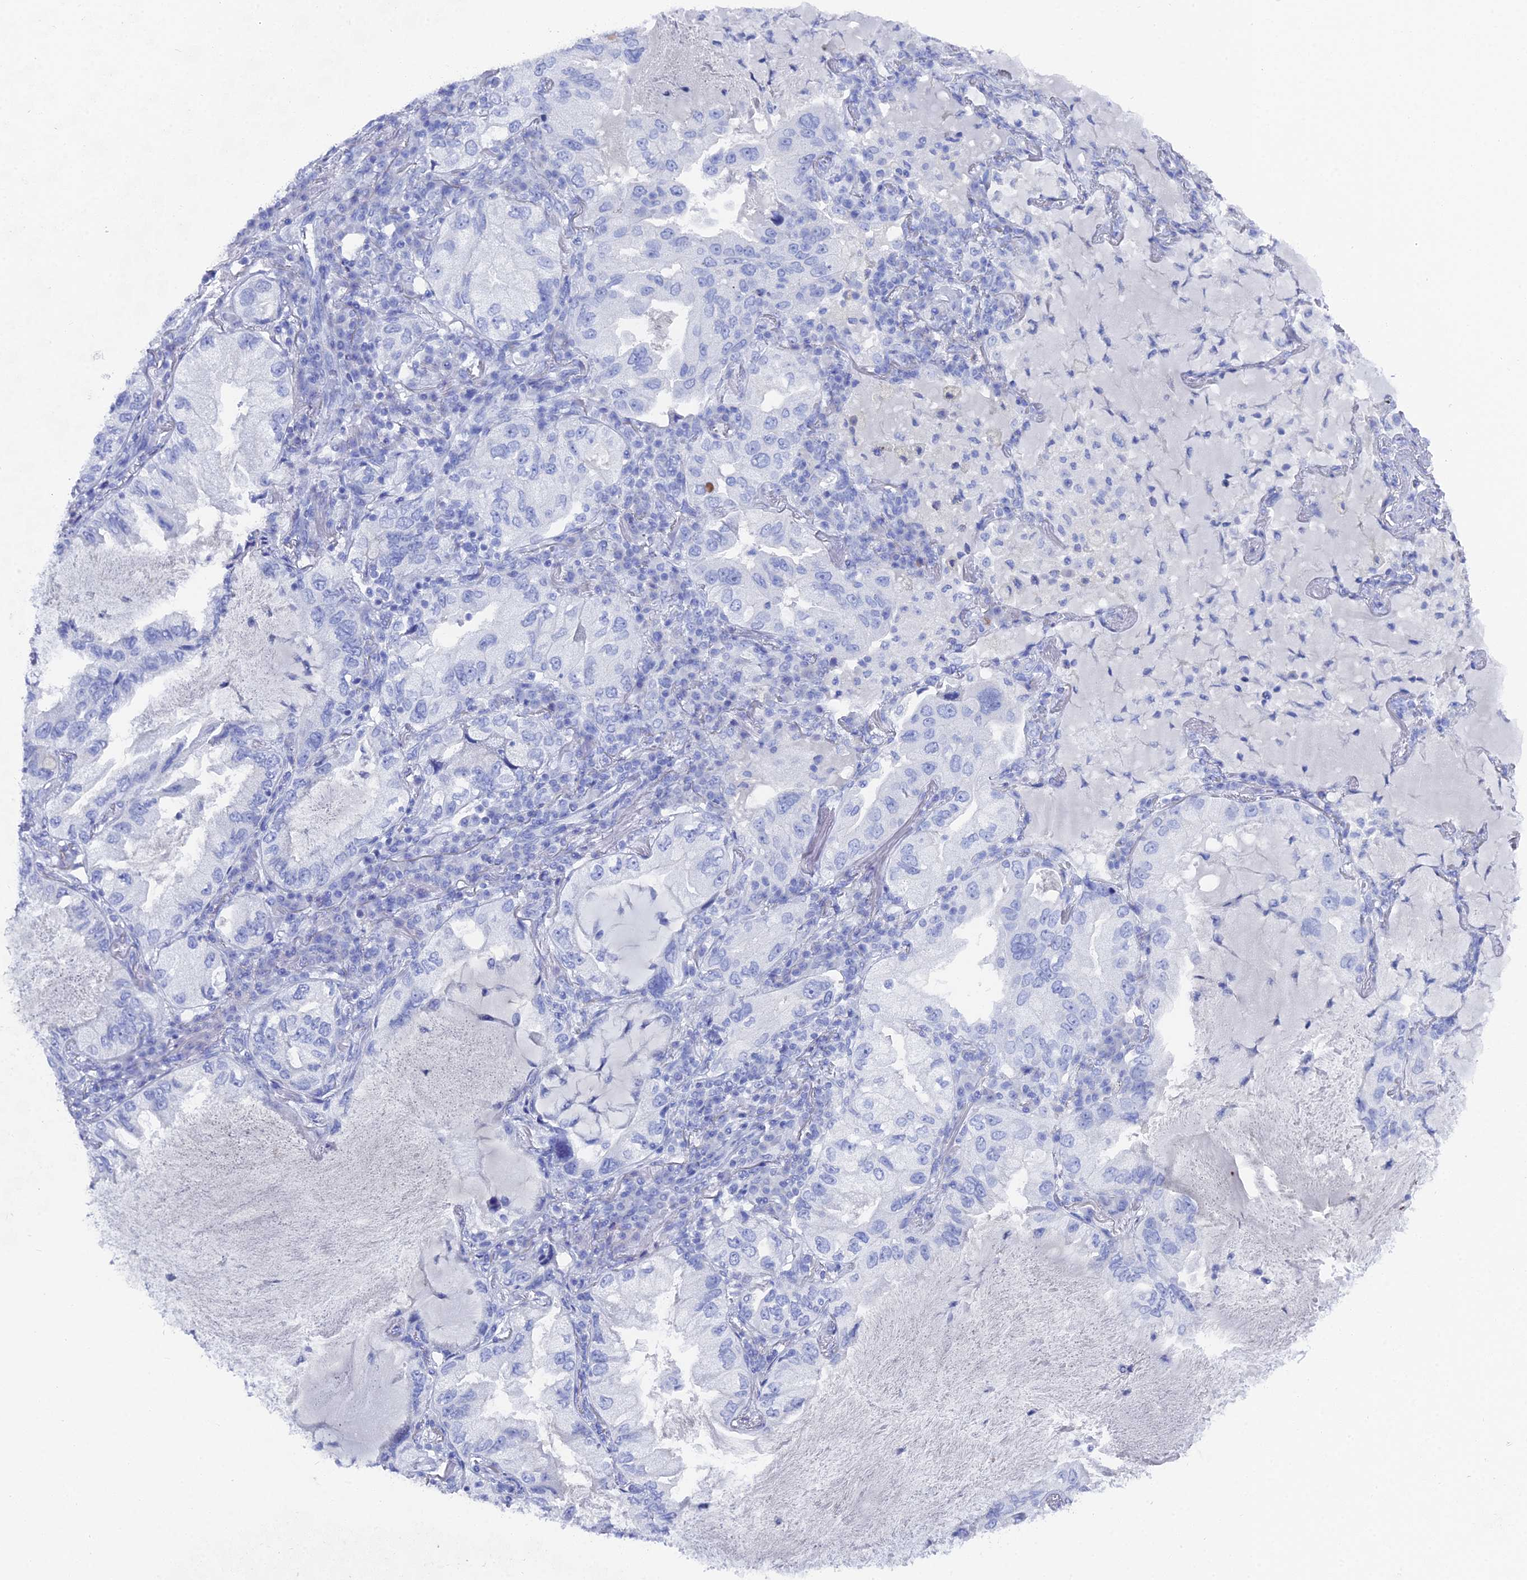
{"staining": {"intensity": "negative", "quantity": "none", "location": "none"}, "tissue": "lung cancer", "cell_type": "Tumor cells", "image_type": "cancer", "snomed": [{"axis": "morphology", "description": "Adenocarcinoma, NOS"}, {"axis": "topography", "description": "Lung"}], "caption": "Lung cancer was stained to show a protein in brown. There is no significant expression in tumor cells.", "gene": "ENPP3", "patient": {"sex": "female", "age": 69}}